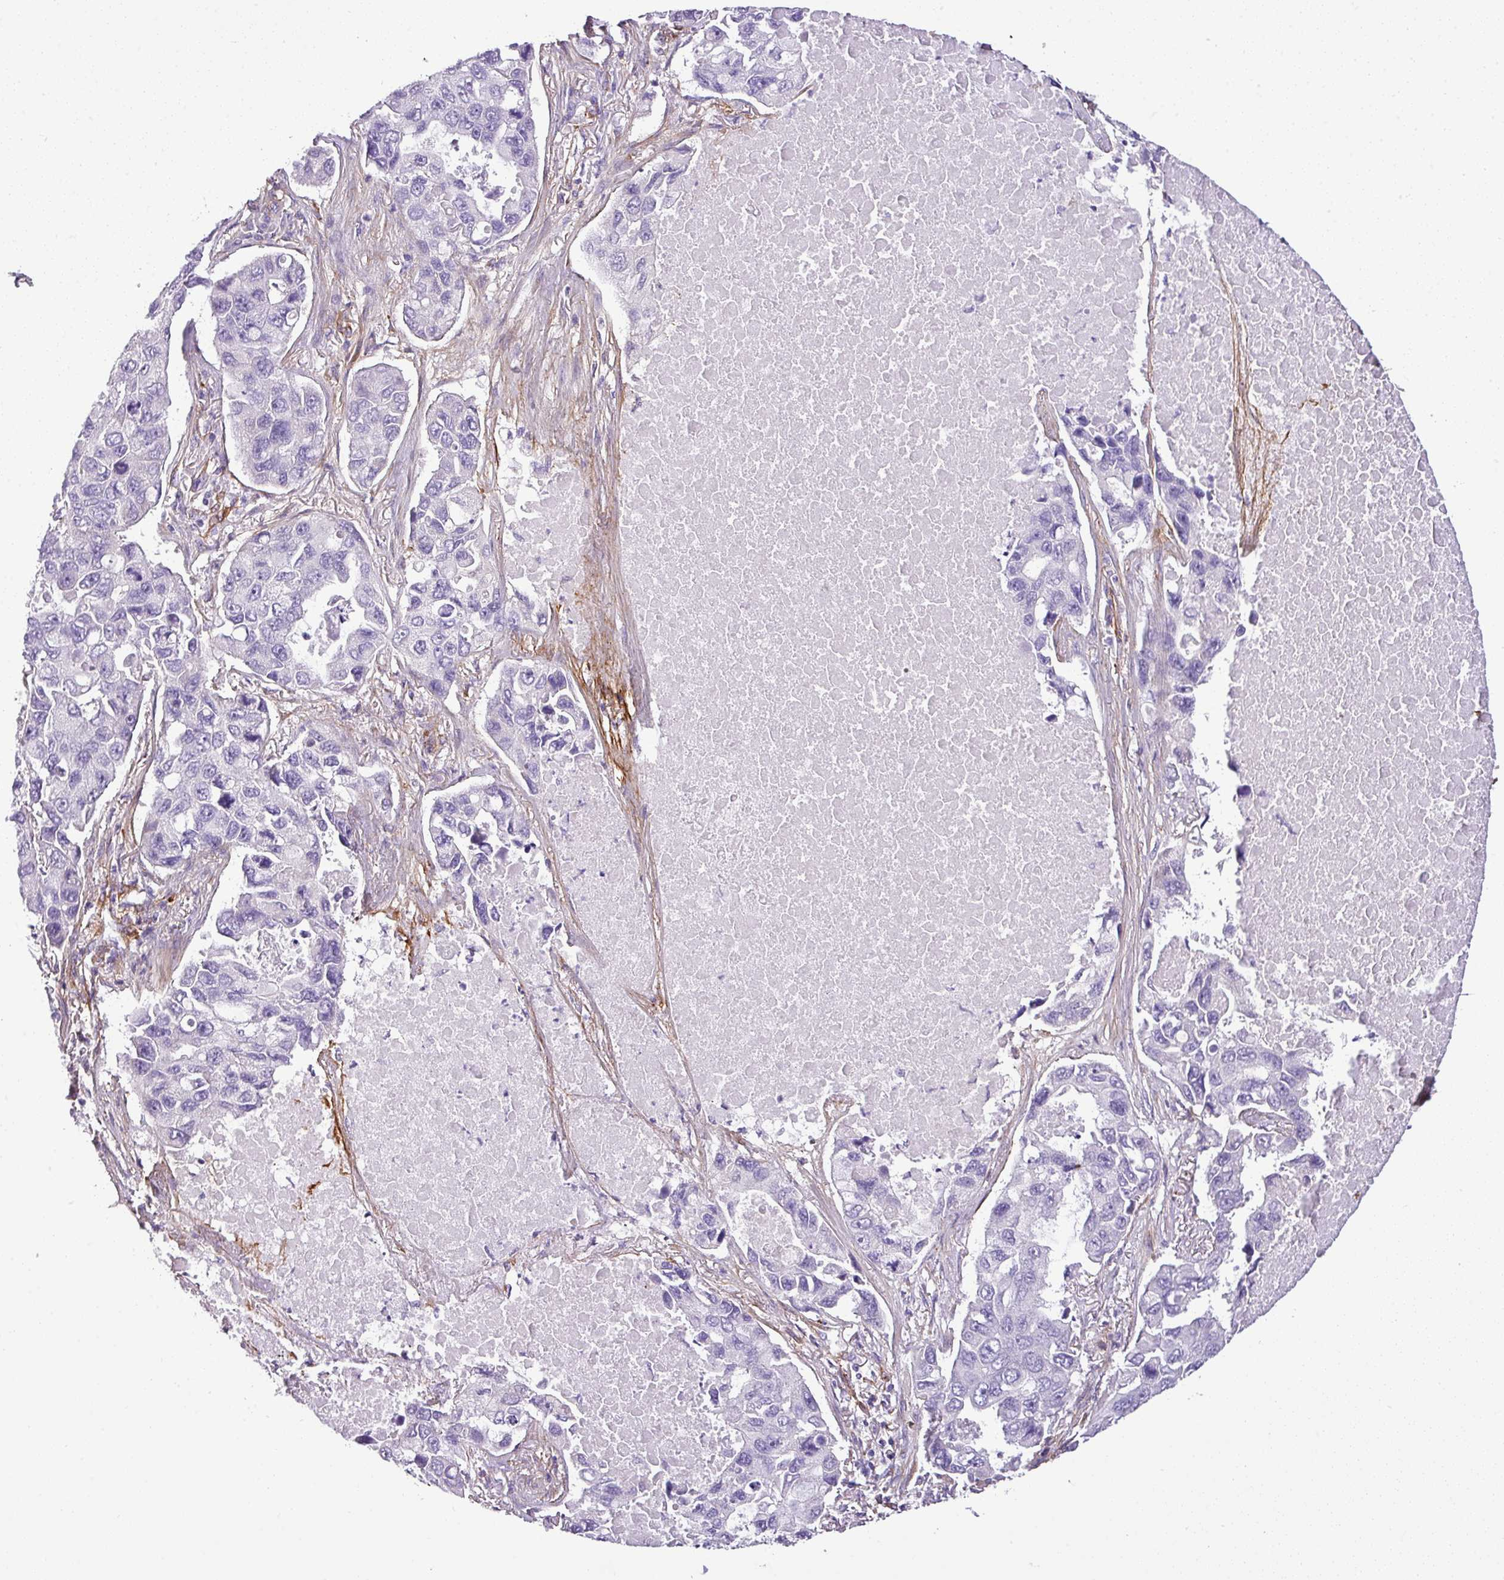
{"staining": {"intensity": "negative", "quantity": "none", "location": "none"}, "tissue": "lung cancer", "cell_type": "Tumor cells", "image_type": "cancer", "snomed": [{"axis": "morphology", "description": "Adenocarcinoma, NOS"}, {"axis": "topography", "description": "Lung"}], "caption": "Tumor cells are negative for brown protein staining in lung cancer (adenocarcinoma). The staining was performed using DAB (3,3'-diaminobenzidine) to visualize the protein expression in brown, while the nuclei were stained in blue with hematoxylin (Magnification: 20x).", "gene": "PARD6G", "patient": {"sex": "male", "age": 64}}